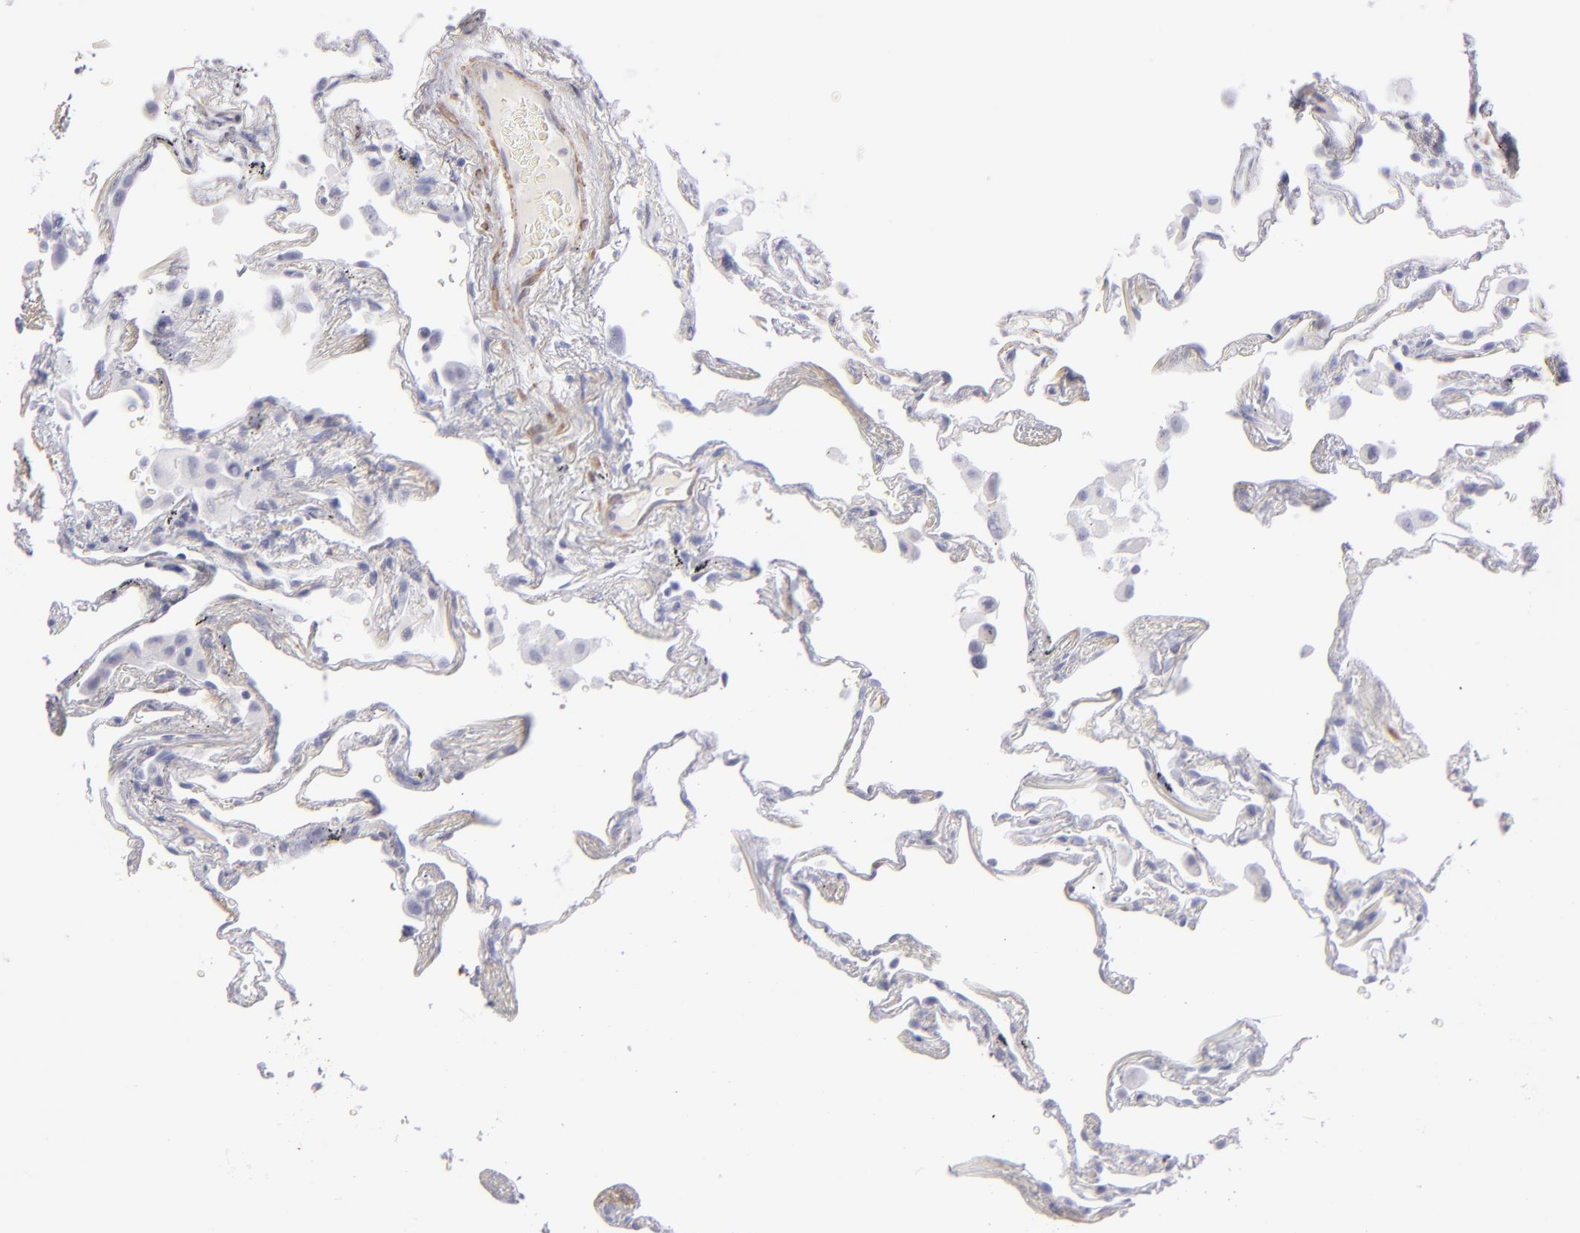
{"staining": {"intensity": "negative", "quantity": "none", "location": "none"}, "tissue": "lung", "cell_type": "Alveolar cells", "image_type": "normal", "snomed": [{"axis": "morphology", "description": "Normal tissue, NOS"}, {"axis": "morphology", "description": "Inflammation, NOS"}, {"axis": "topography", "description": "Lung"}], "caption": "This is an immunohistochemistry (IHC) image of benign lung. There is no expression in alveolar cells.", "gene": "MYH11", "patient": {"sex": "male", "age": 69}}